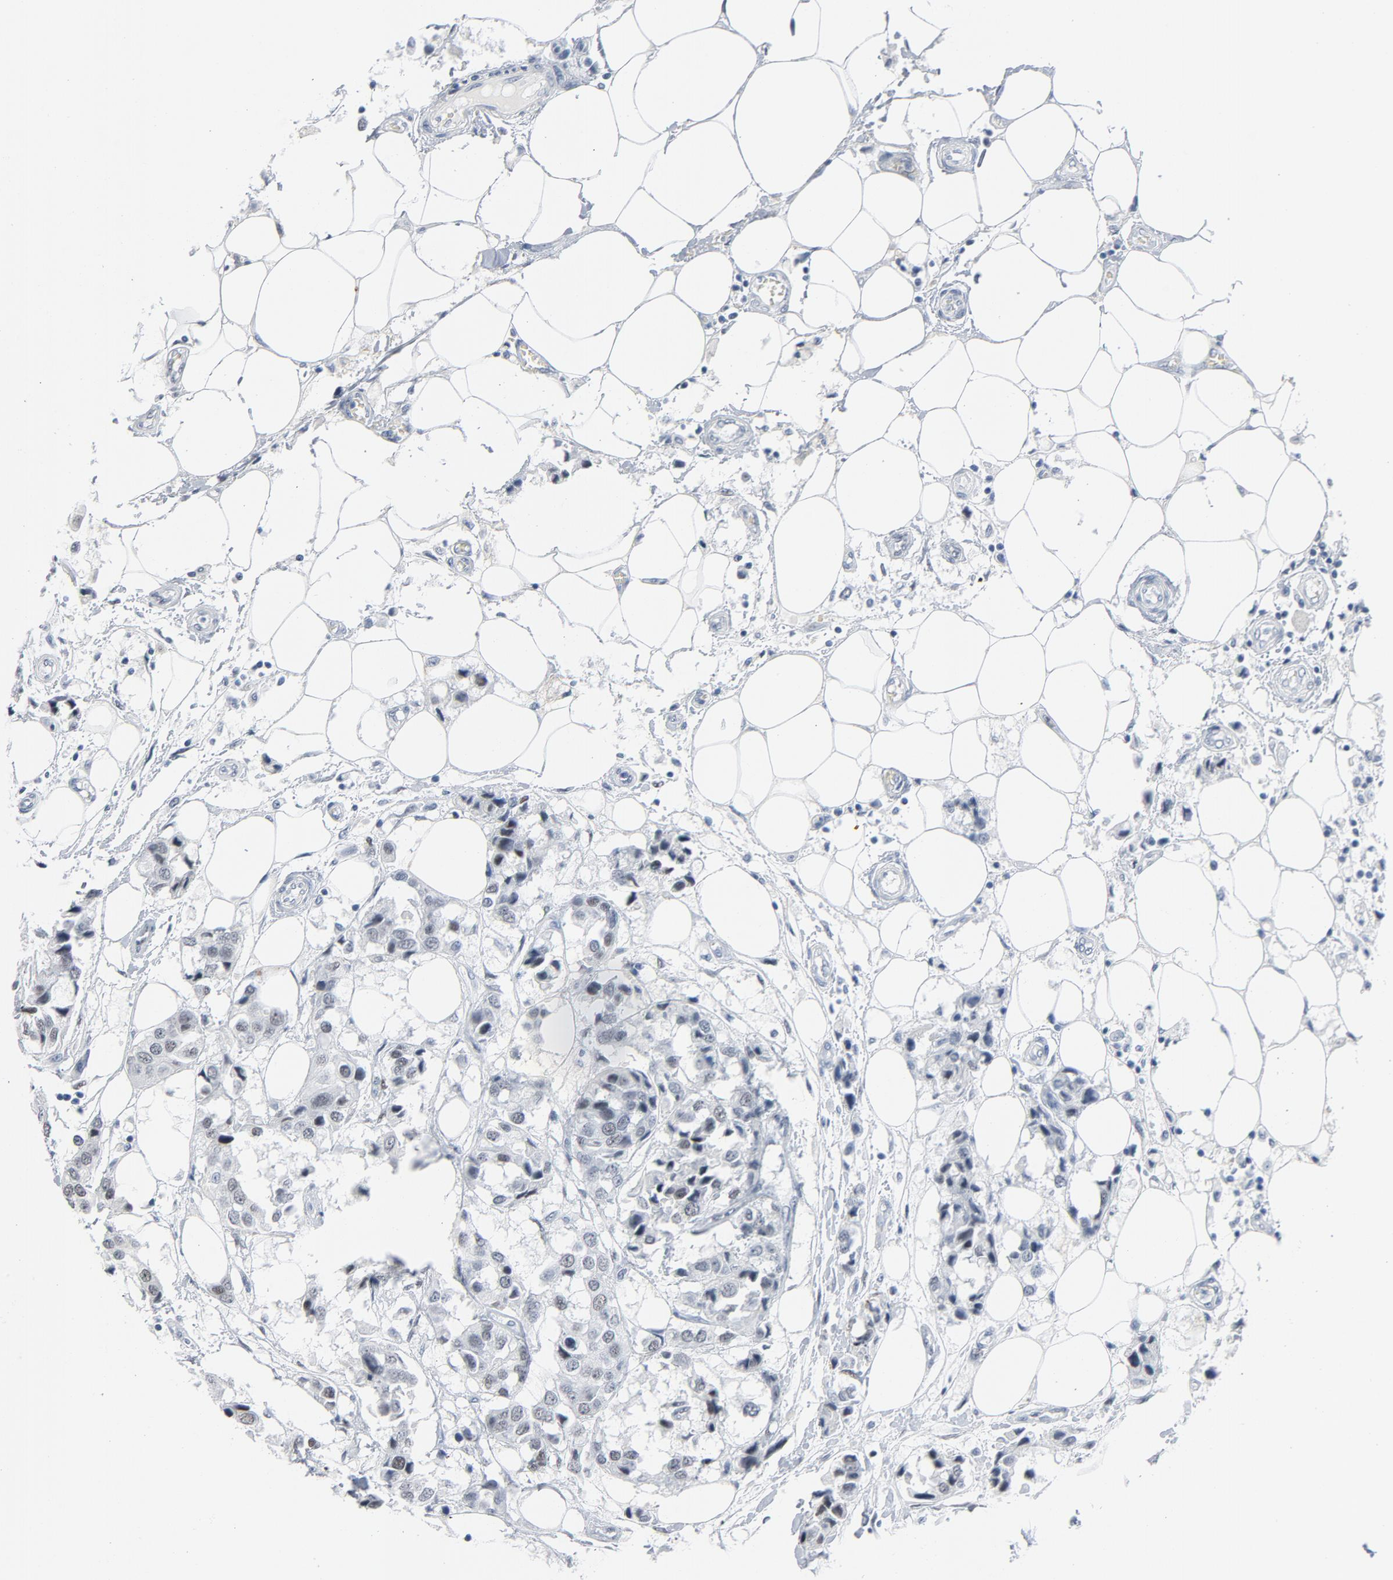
{"staining": {"intensity": "negative", "quantity": "none", "location": "none"}, "tissue": "breast cancer", "cell_type": "Tumor cells", "image_type": "cancer", "snomed": [{"axis": "morphology", "description": "Duct carcinoma"}, {"axis": "topography", "description": "Breast"}], "caption": "Intraductal carcinoma (breast) stained for a protein using IHC displays no positivity tumor cells.", "gene": "FOXP1", "patient": {"sex": "female", "age": 80}}